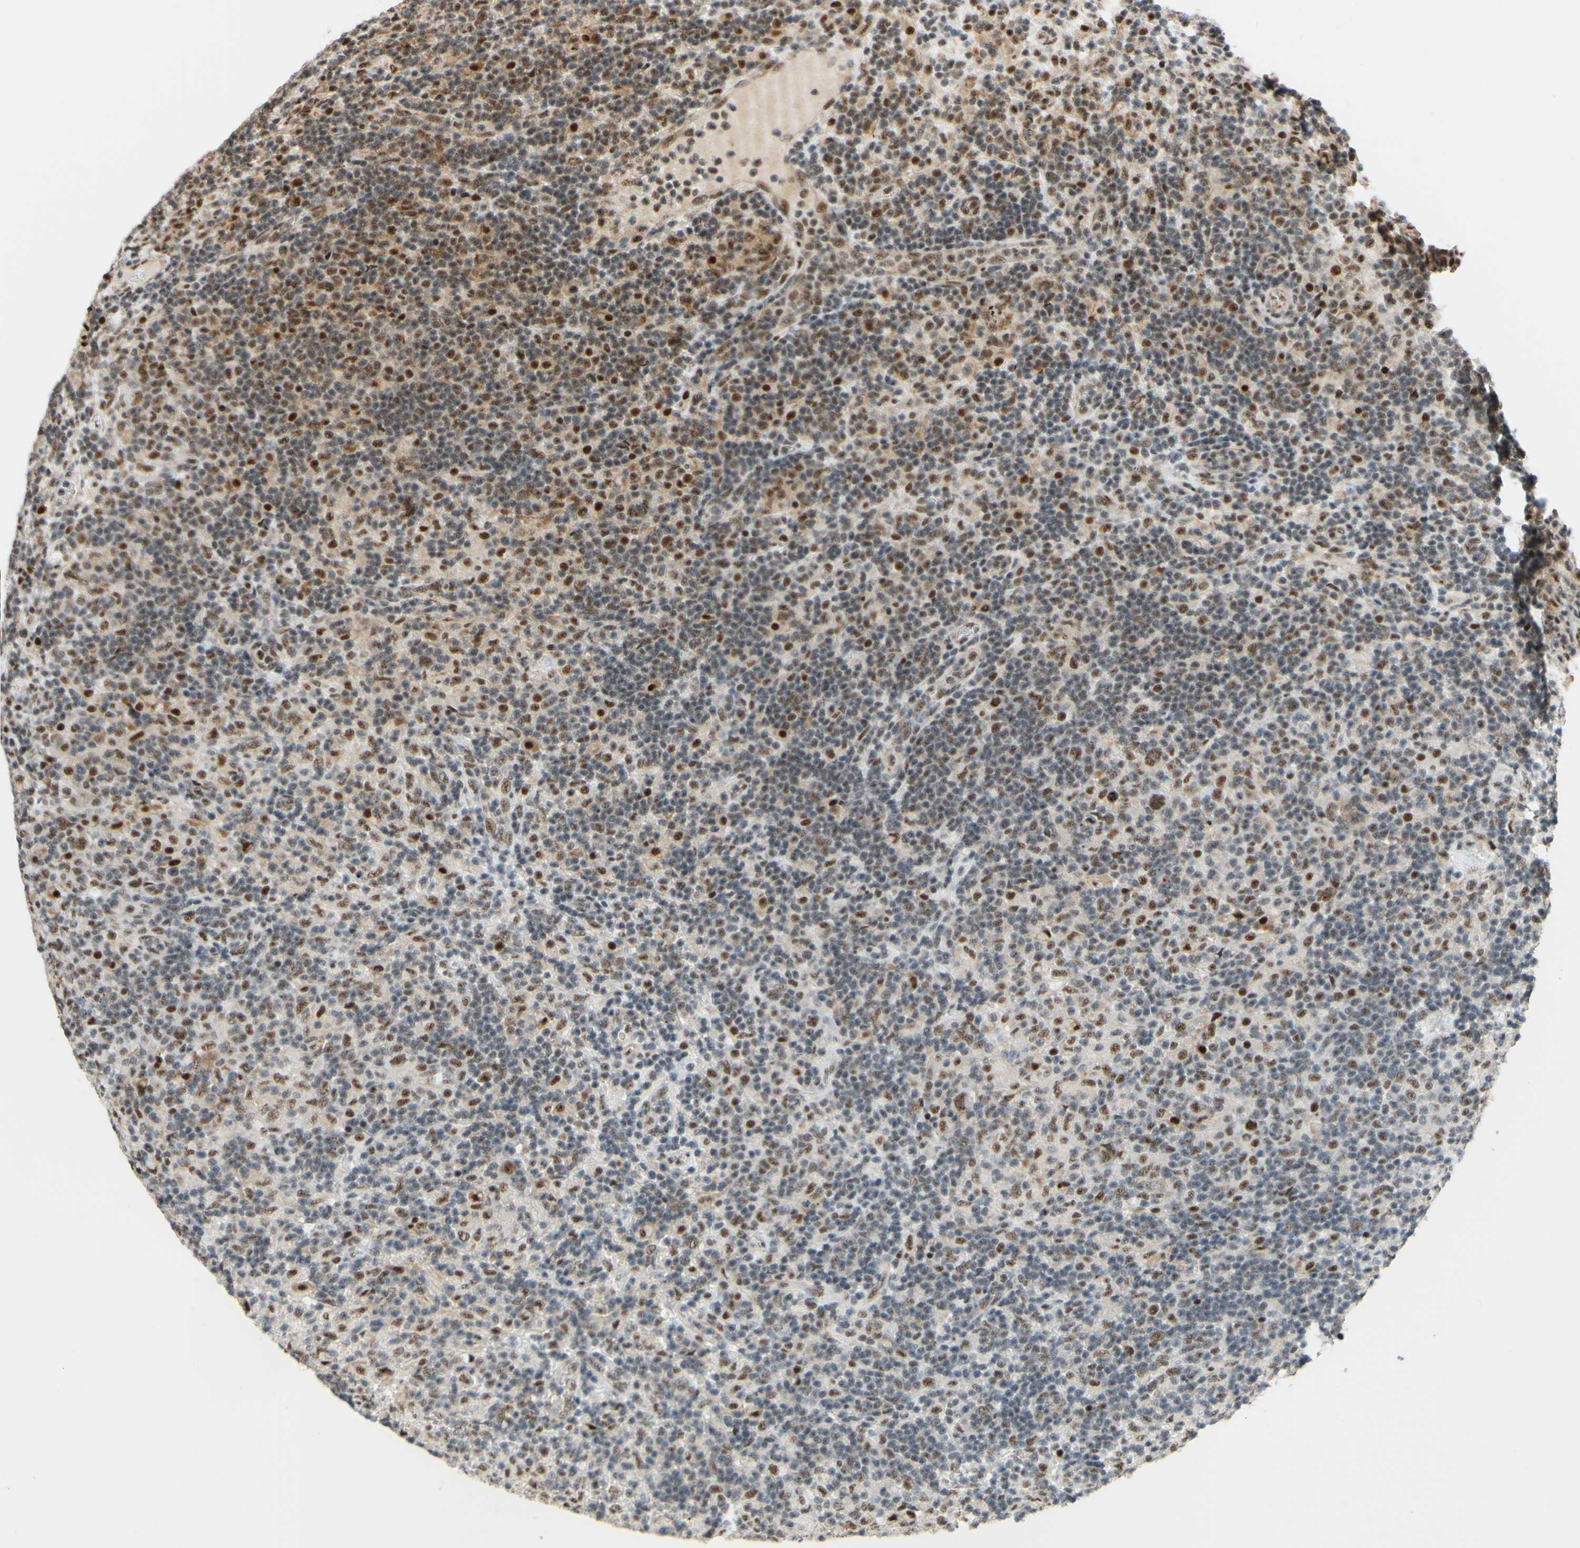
{"staining": {"intensity": "moderate", "quantity": "25%-75%", "location": "nuclear"}, "tissue": "lymphoma", "cell_type": "Tumor cells", "image_type": "cancer", "snomed": [{"axis": "morphology", "description": "Hodgkin's disease, NOS"}, {"axis": "topography", "description": "Lymph node"}], "caption": "Protein staining of Hodgkin's disease tissue exhibits moderate nuclear positivity in approximately 25%-75% of tumor cells.", "gene": "SAP18", "patient": {"sex": "male", "age": 70}}